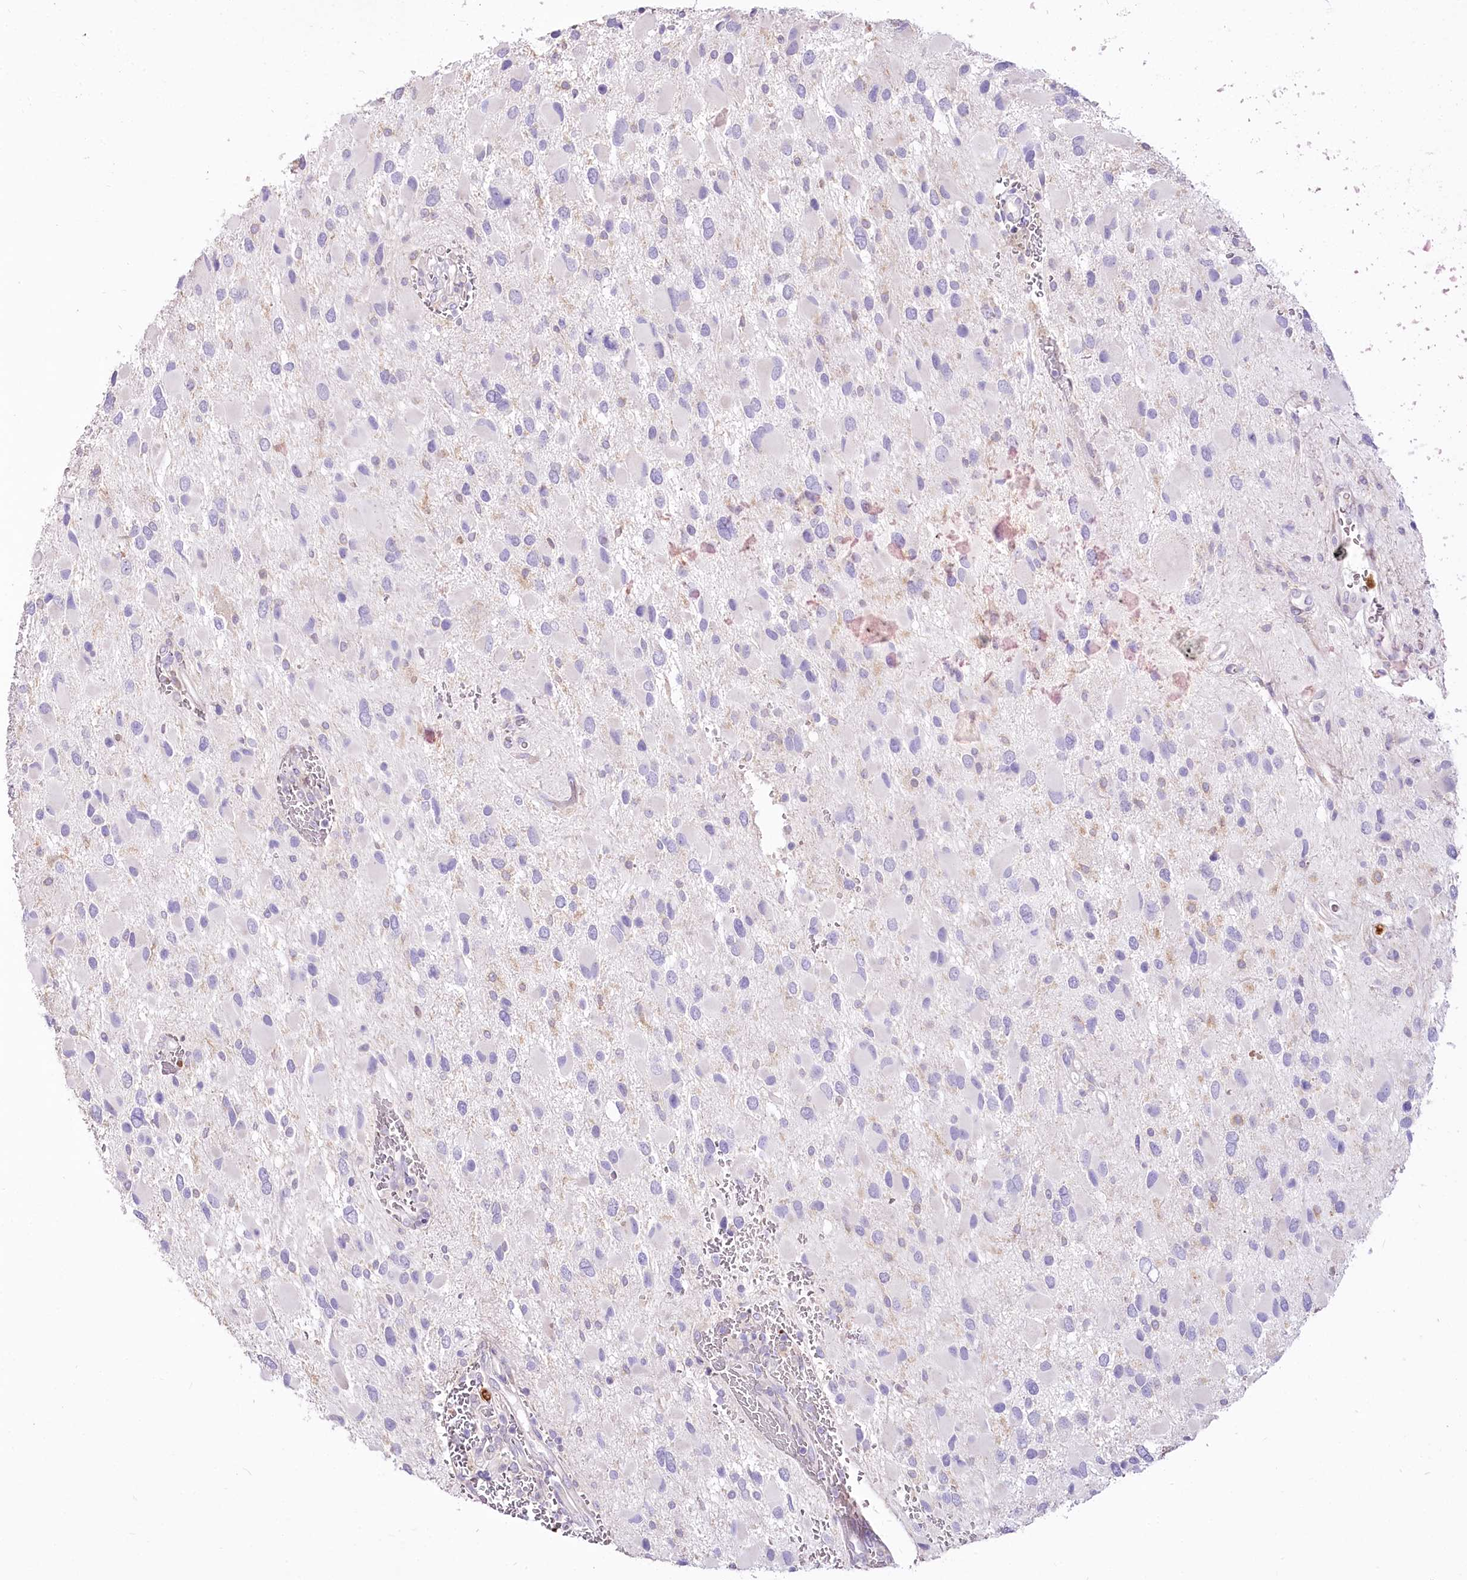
{"staining": {"intensity": "negative", "quantity": "none", "location": "none"}, "tissue": "glioma", "cell_type": "Tumor cells", "image_type": "cancer", "snomed": [{"axis": "morphology", "description": "Glioma, malignant, High grade"}, {"axis": "topography", "description": "Brain"}], "caption": "Tumor cells are negative for brown protein staining in high-grade glioma (malignant).", "gene": "DPYD", "patient": {"sex": "male", "age": 53}}